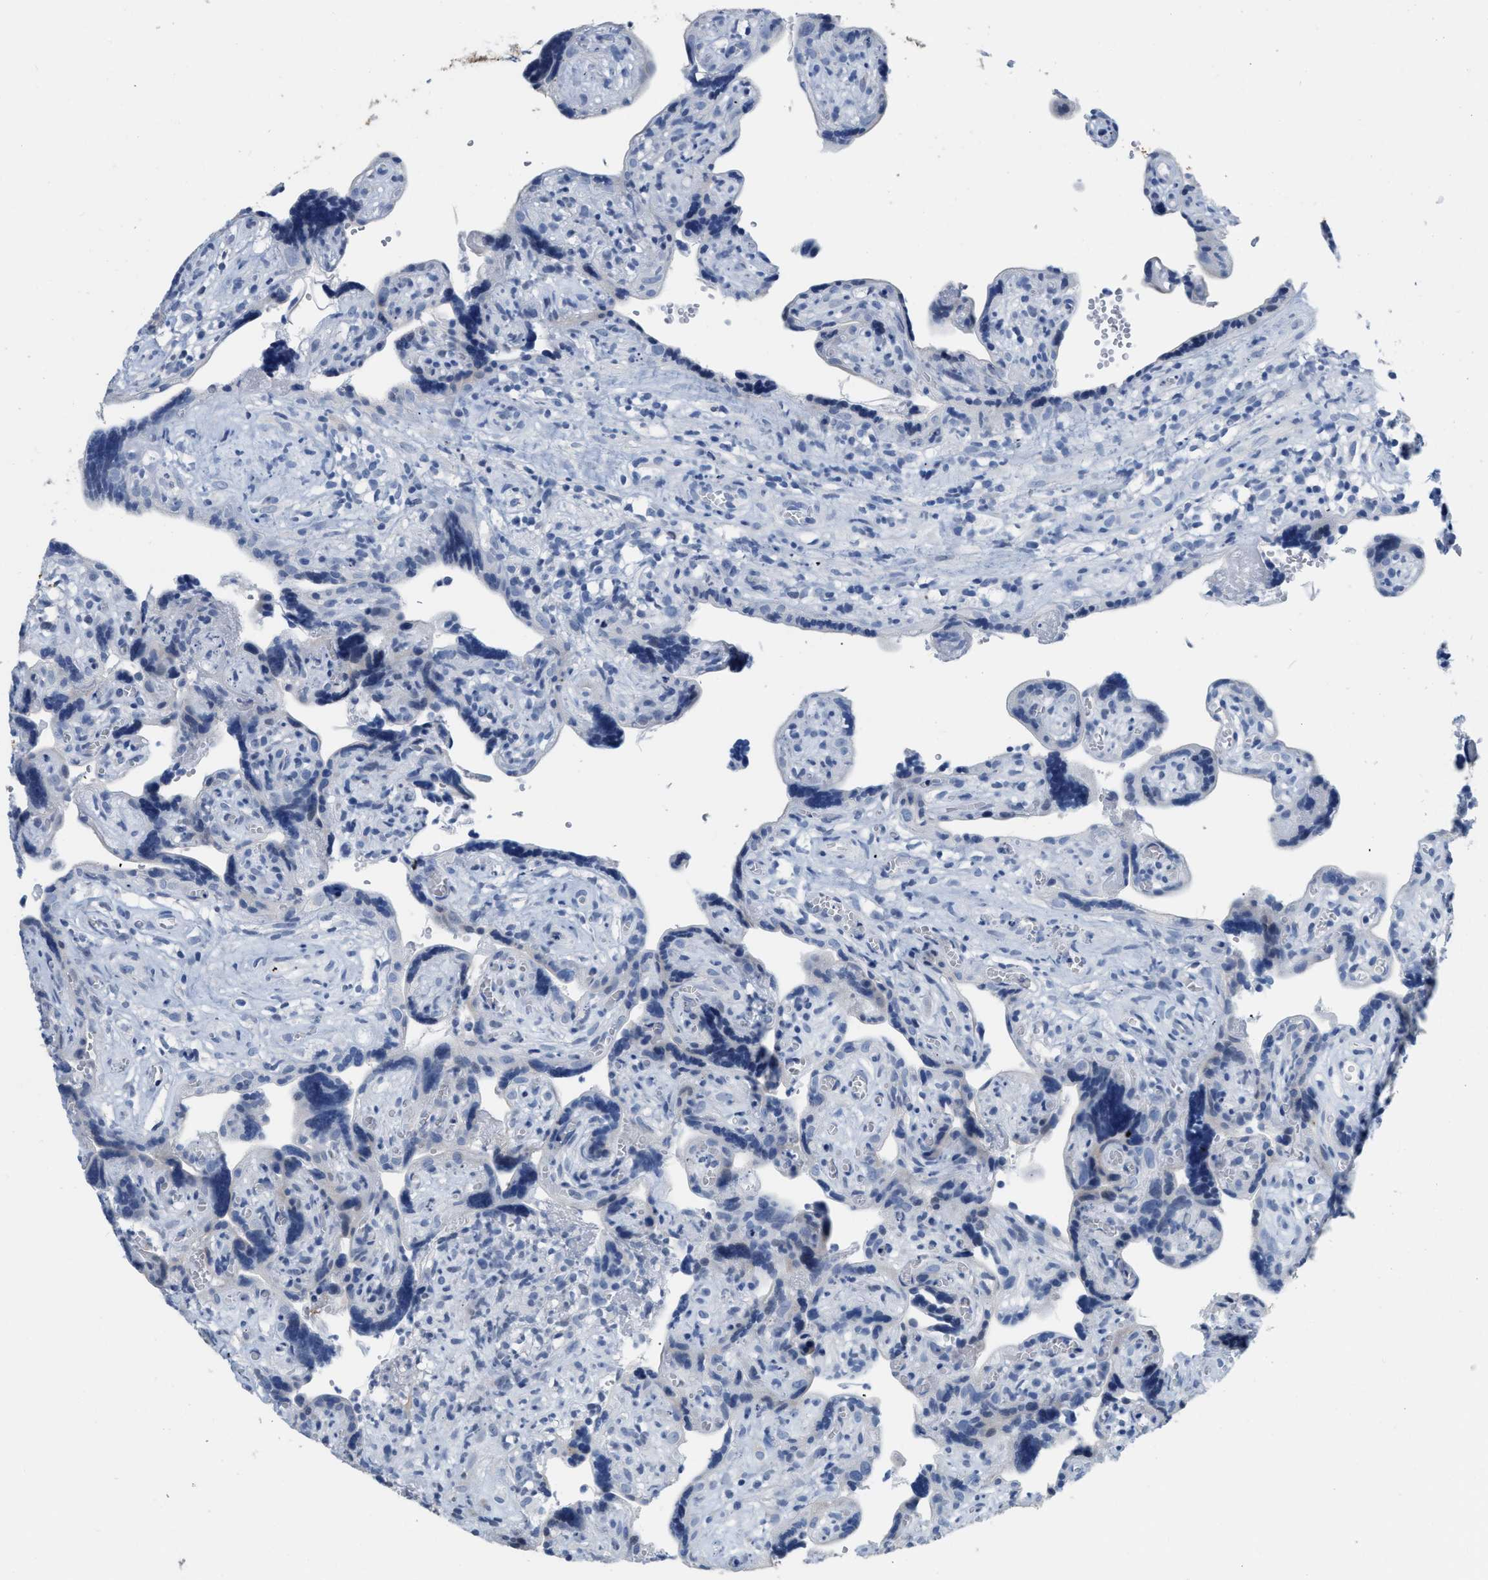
{"staining": {"intensity": "negative", "quantity": "none", "location": "none"}, "tissue": "placenta", "cell_type": "Decidual cells", "image_type": "normal", "snomed": [{"axis": "morphology", "description": "Normal tissue, NOS"}, {"axis": "topography", "description": "Placenta"}], "caption": "Decidual cells show no significant expression in benign placenta. The staining was performed using DAB (3,3'-diaminobenzidine) to visualize the protein expression in brown, while the nuclei were stained in blue with hematoxylin (Magnification: 20x).", "gene": "CRYM", "patient": {"sex": "female", "age": 30}}